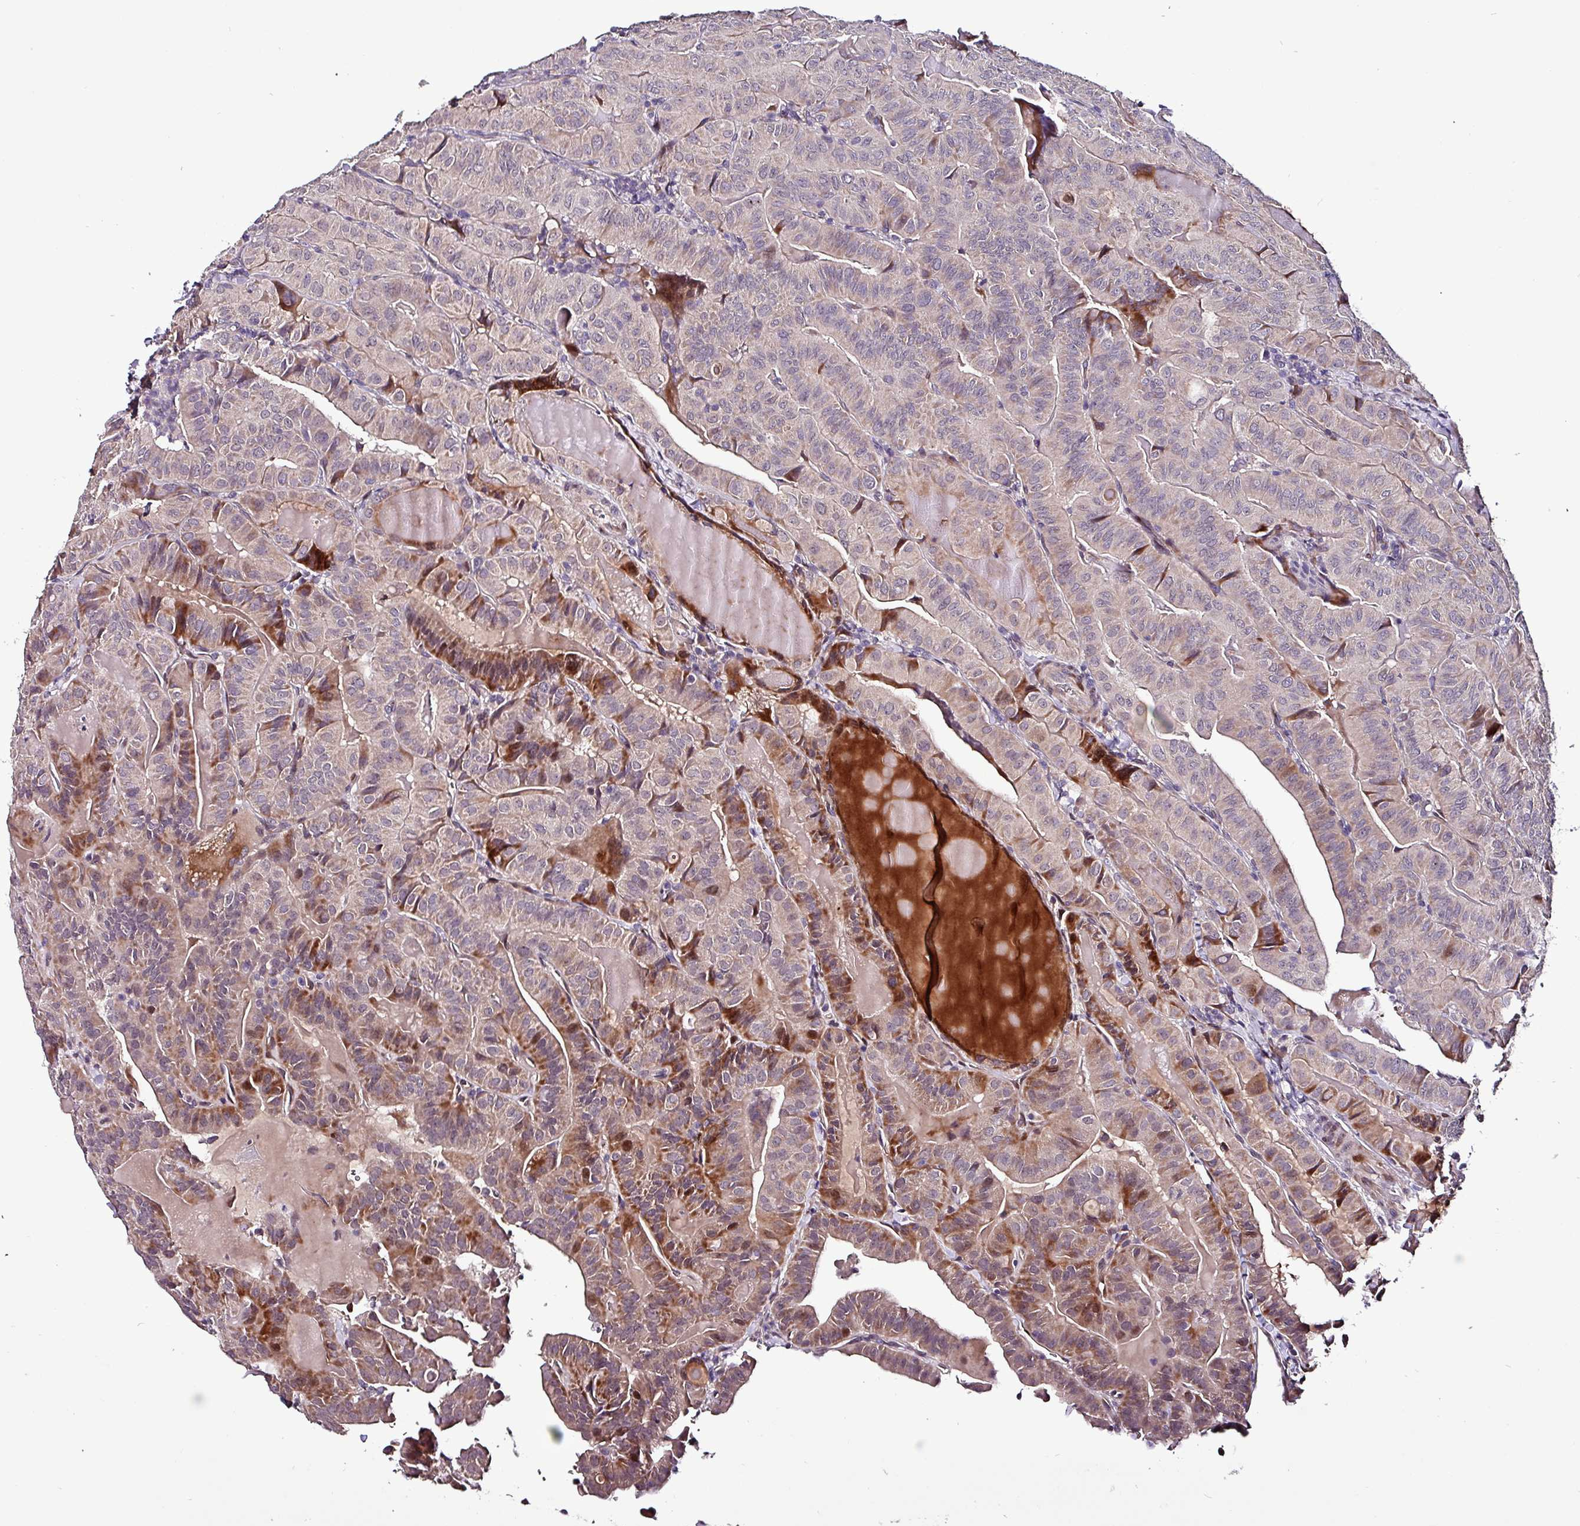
{"staining": {"intensity": "moderate", "quantity": "<25%", "location": "cytoplasmic/membranous"}, "tissue": "thyroid cancer", "cell_type": "Tumor cells", "image_type": "cancer", "snomed": [{"axis": "morphology", "description": "Papillary adenocarcinoma, NOS"}, {"axis": "topography", "description": "Thyroid gland"}], "caption": "Moderate cytoplasmic/membranous positivity is identified in about <25% of tumor cells in thyroid cancer (papillary adenocarcinoma).", "gene": "GRAPL", "patient": {"sex": "female", "age": 68}}